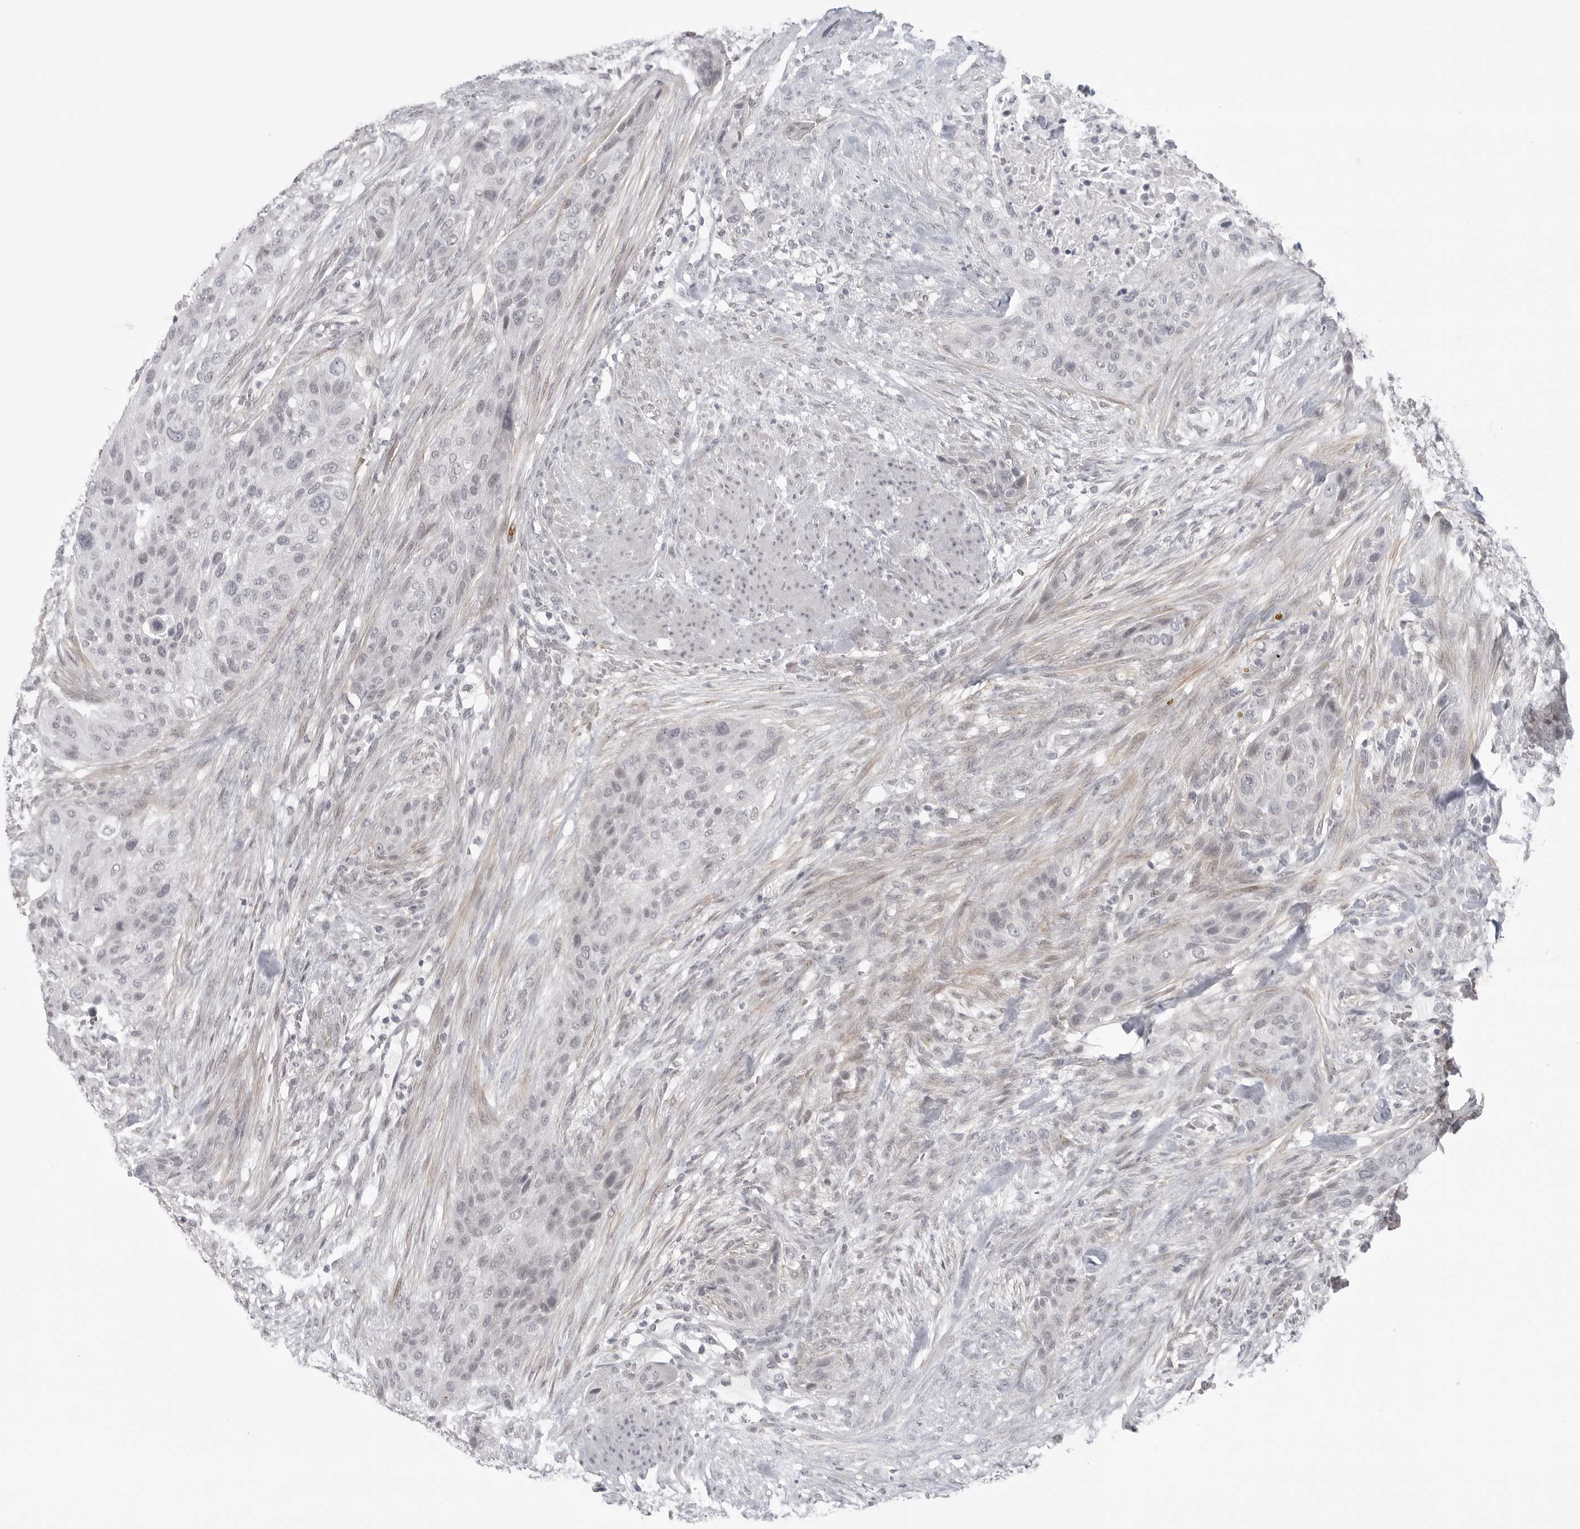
{"staining": {"intensity": "negative", "quantity": "none", "location": "none"}, "tissue": "urothelial cancer", "cell_type": "Tumor cells", "image_type": "cancer", "snomed": [{"axis": "morphology", "description": "Urothelial carcinoma, High grade"}, {"axis": "topography", "description": "Urinary bladder"}], "caption": "The micrograph reveals no significant staining in tumor cells of urothelial carcinoma (high-grade).", "gene": "TCTN3", "patient": {"sex": "male", "age": 35}}